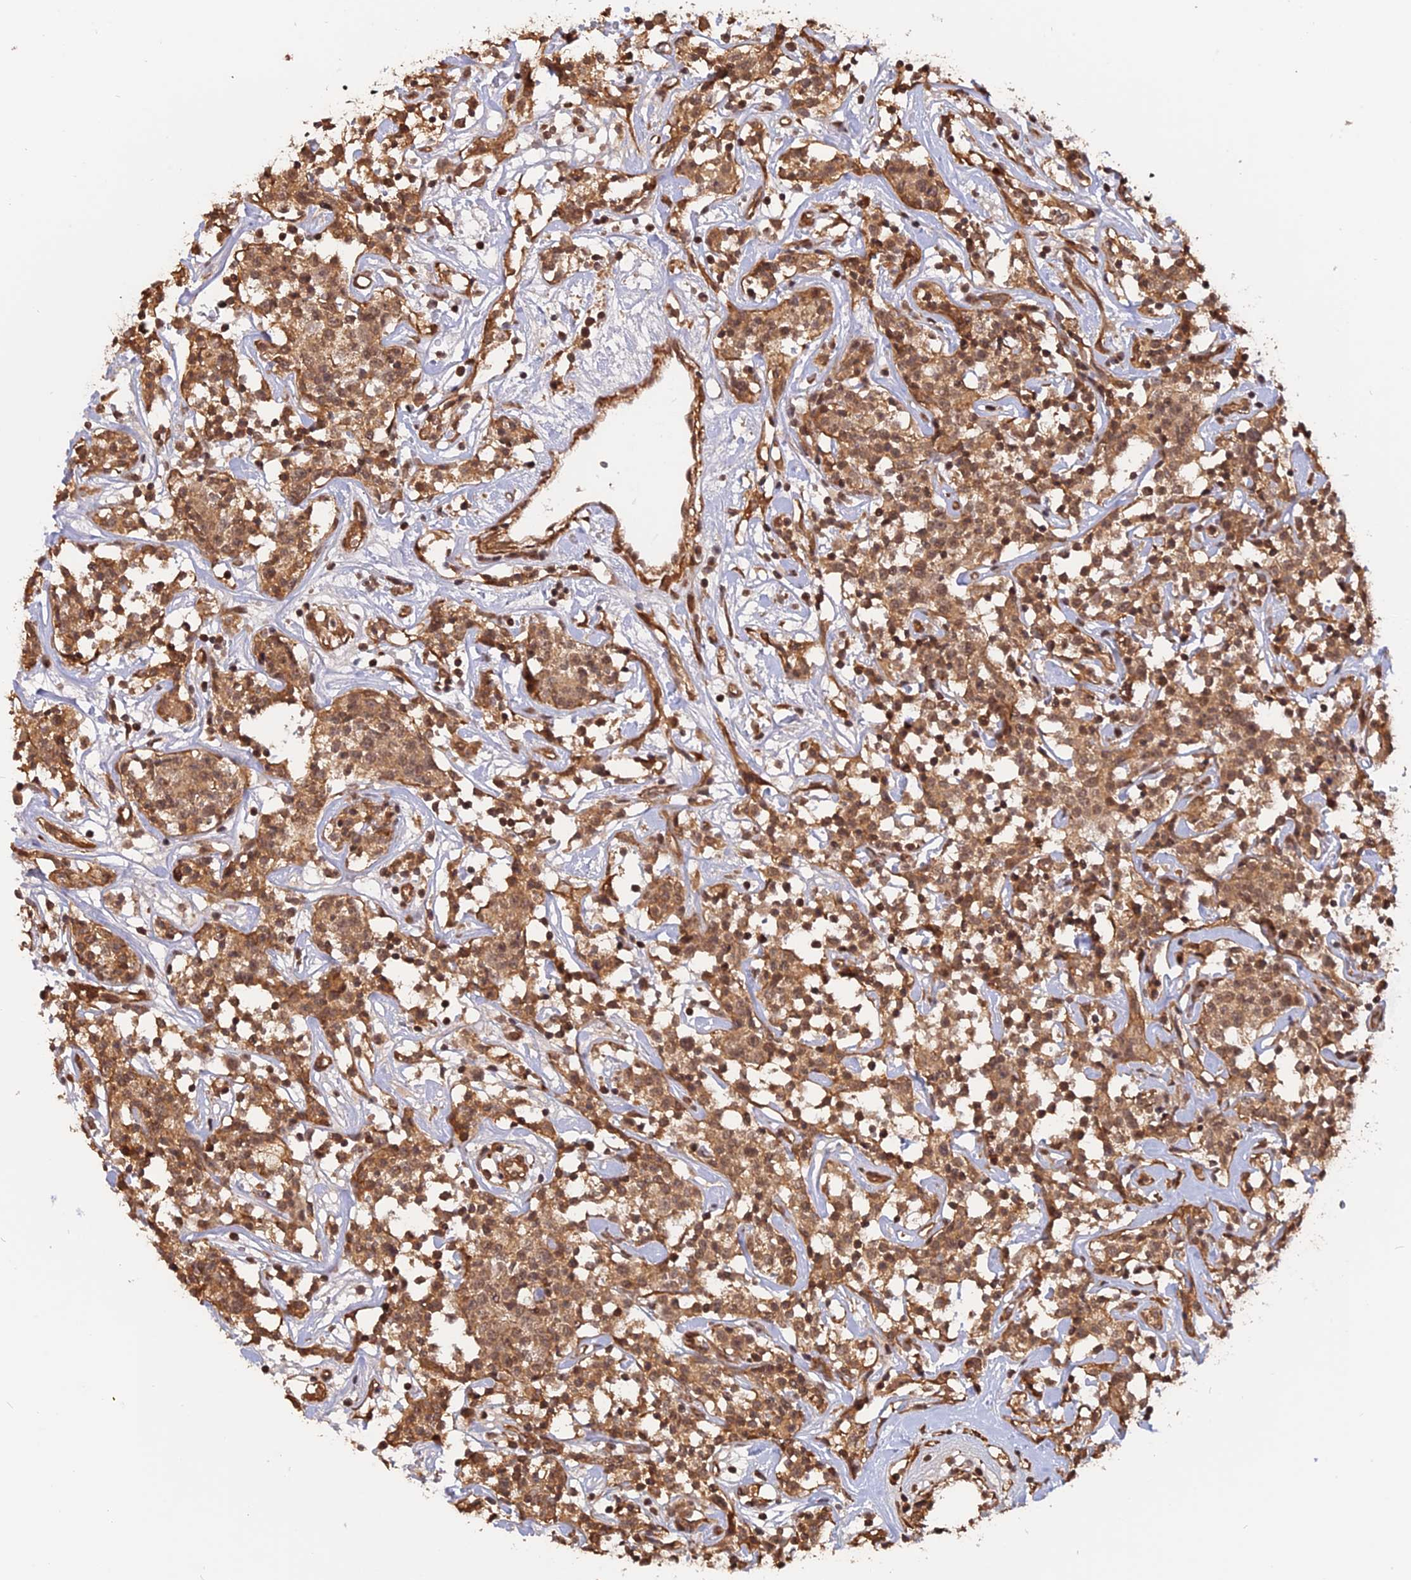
{"staining": {"intensity": "moderate", "quantity": ">75%", "location": "cytoplasmic/membranous"}, "tissue": "lymphoma", "cell_type": "Tumor cells", "image_type": "cancer", "snomed": [{"axis": "morphology", "description": "Malignant lymphoma, non-Hodgkin's type, Low grade"}, {"axis": "topography", "description": "Small intestine"}], "caption": "This is a micrograph of IHC staining of low-grade malignant lymphoma, non-Hodgkin's type, which shows moderate positivity in the cytoplasmic/membranous of tumor cells.", "gene": "CCDC174", "patient": {"sex": "female", "age": 59}}